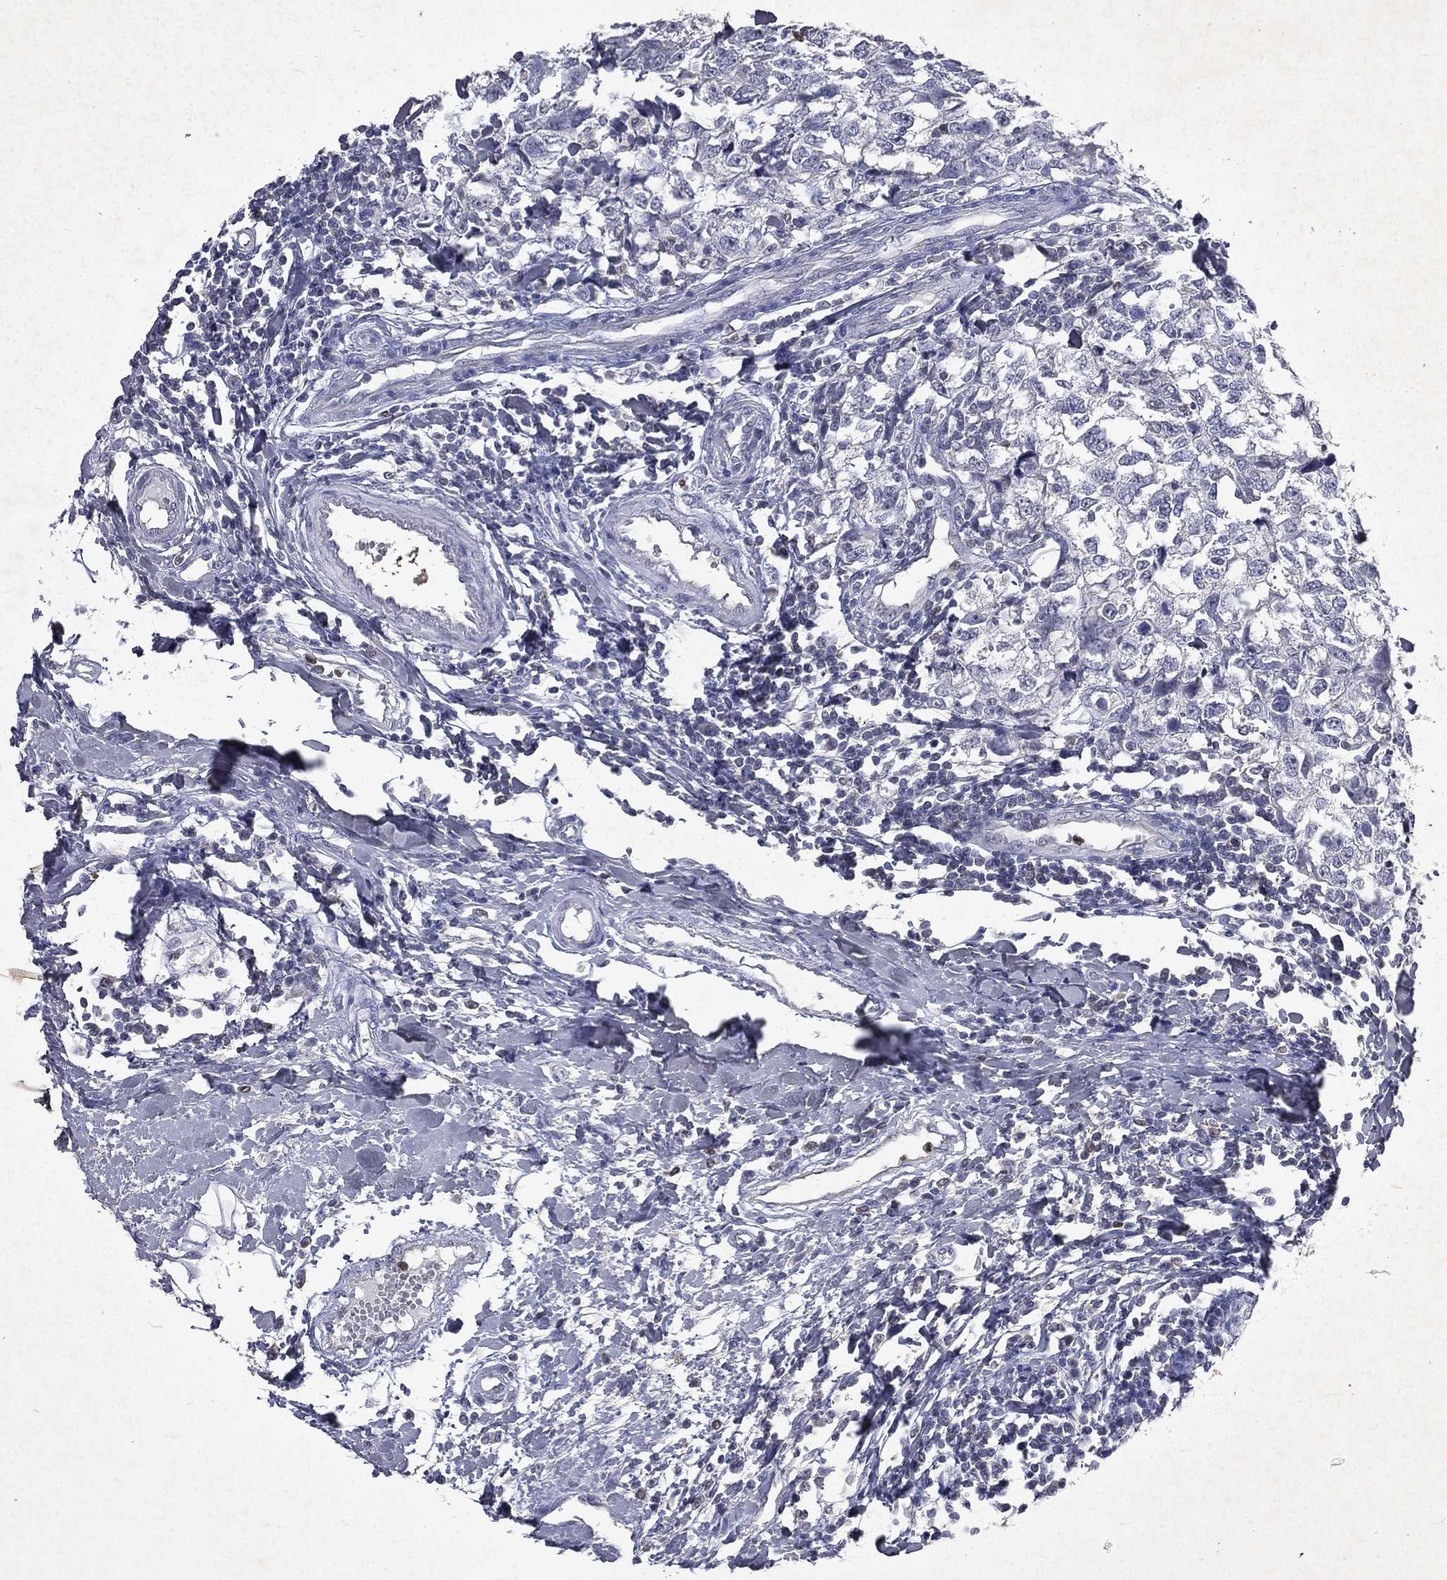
{"staining": {"intensity": "negative", "quantity": "none", "location": "none"}, "tissue": "breast cancer", "cell_type": "Tumor cells", "image_type": "cancer", "snomed": [{"axis": "morphology", "description": "Duct carcinoma"}, {"axis": "topography", "description": "Breast"}], "caption": "Tumor cells are negative for brown protein staining in invasive ductal carcinoma (breast). The staining was performed using DAB to visualize the protein expression in brown, while the nuclei were stained in blue with hematoxylin (Magnification: 20x).", "gene": "SLC34A2", "patient": {"sex": "female", "age": 30}}